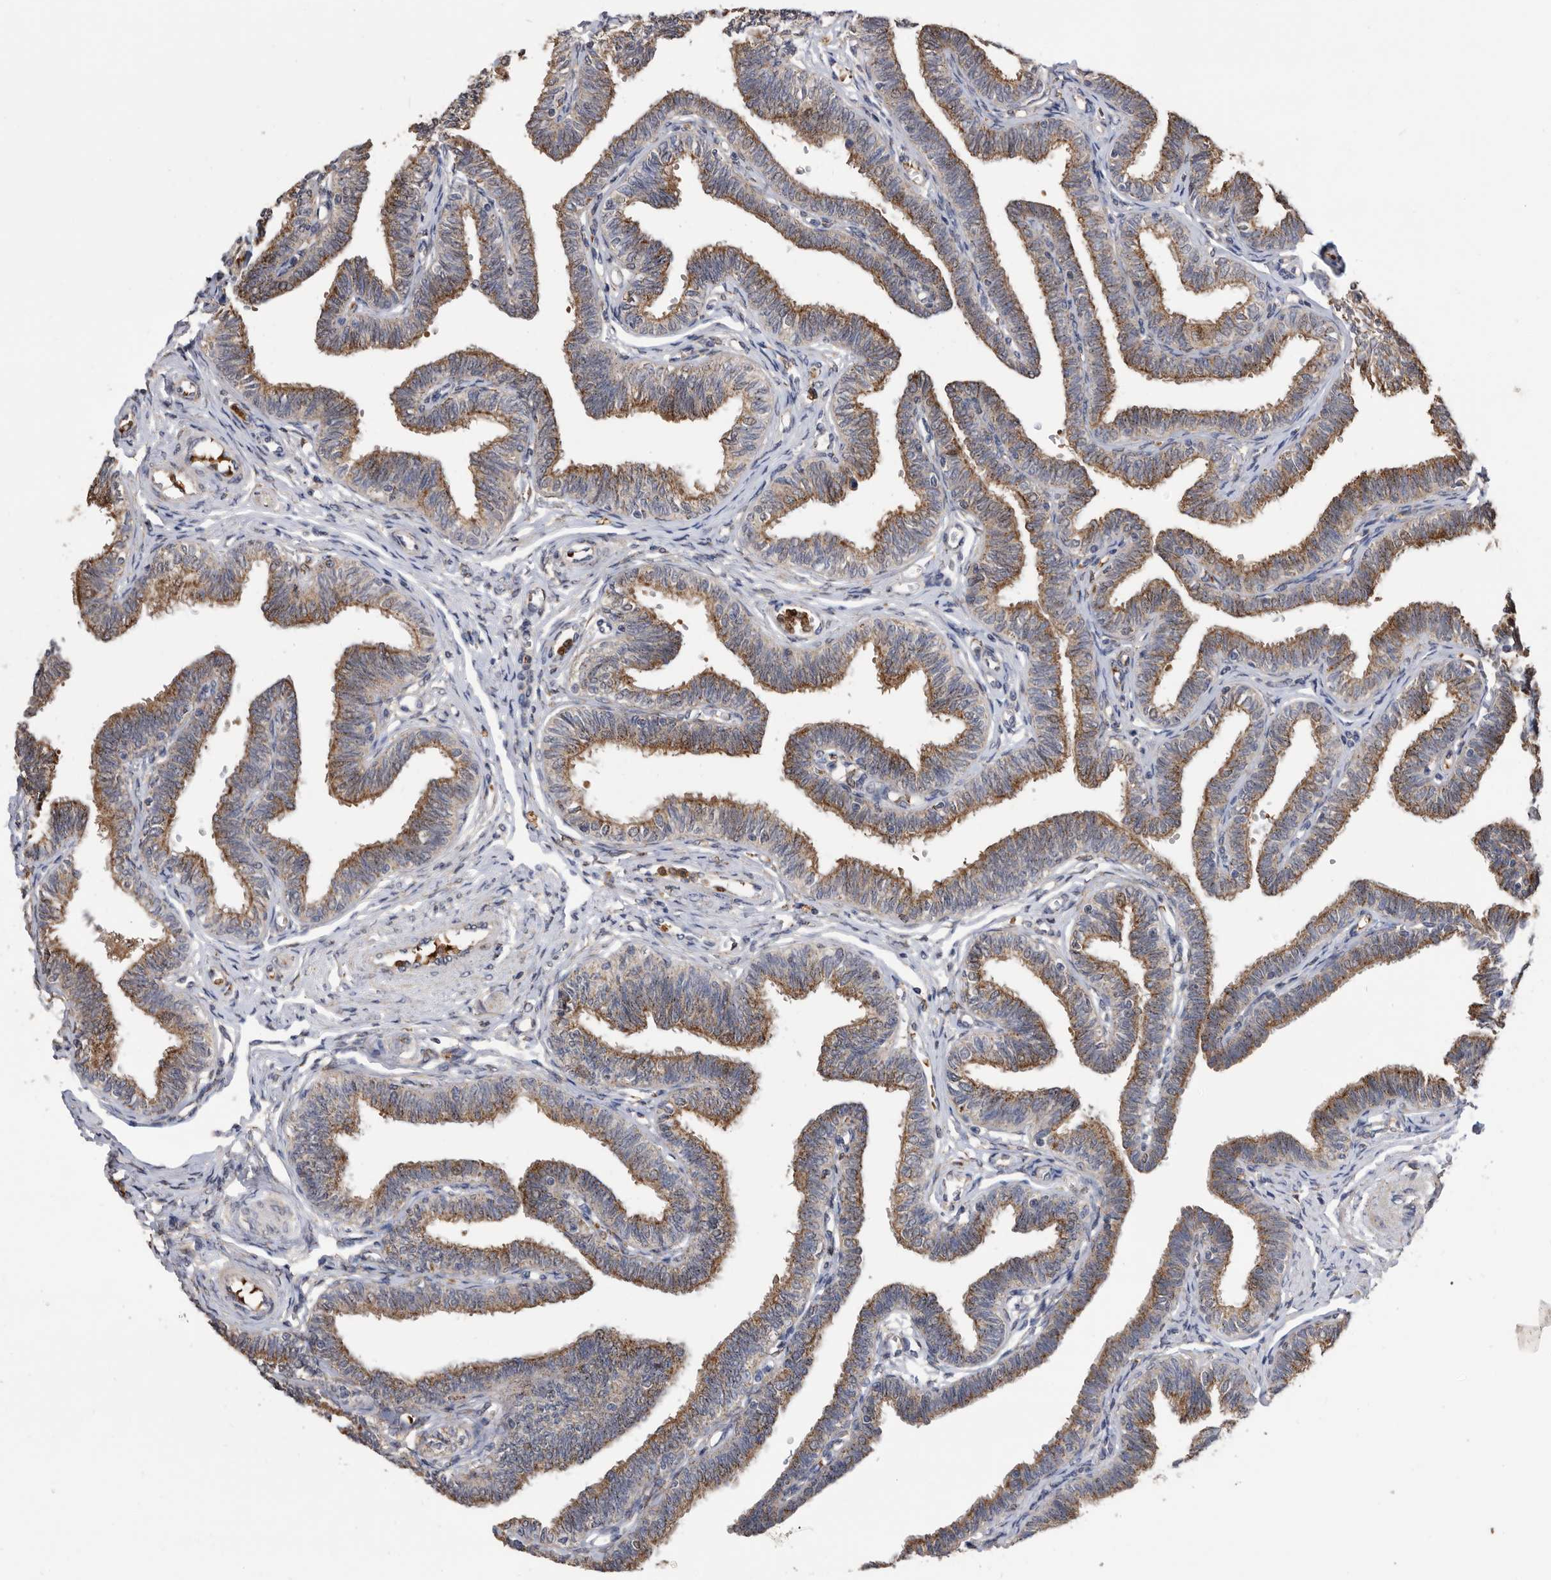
{"staining": {"intensity": "moderate", "quantity": ">75%", "location": "cytoplasmic/membranous"}, "tissue": "fallopian tube", "cell_type": "Glandular cells", "image_type": "normal", "snomed": [{"axis": "morphology", "description": "Normal tissue, NOS"}, {"axis": "topography", "description": "Fallopian tube"}, {"axis": "topography", "description": "Ovary"}], "caption": "Immunohistochemistry (IHC) of benign human fallopian tube displays medium levels of moderate cytoplasmic/membranous positivity in about >75% of glandular cells.", "gene": "CRISPLD2", "patient": {"sex": "female", "age": 23}}